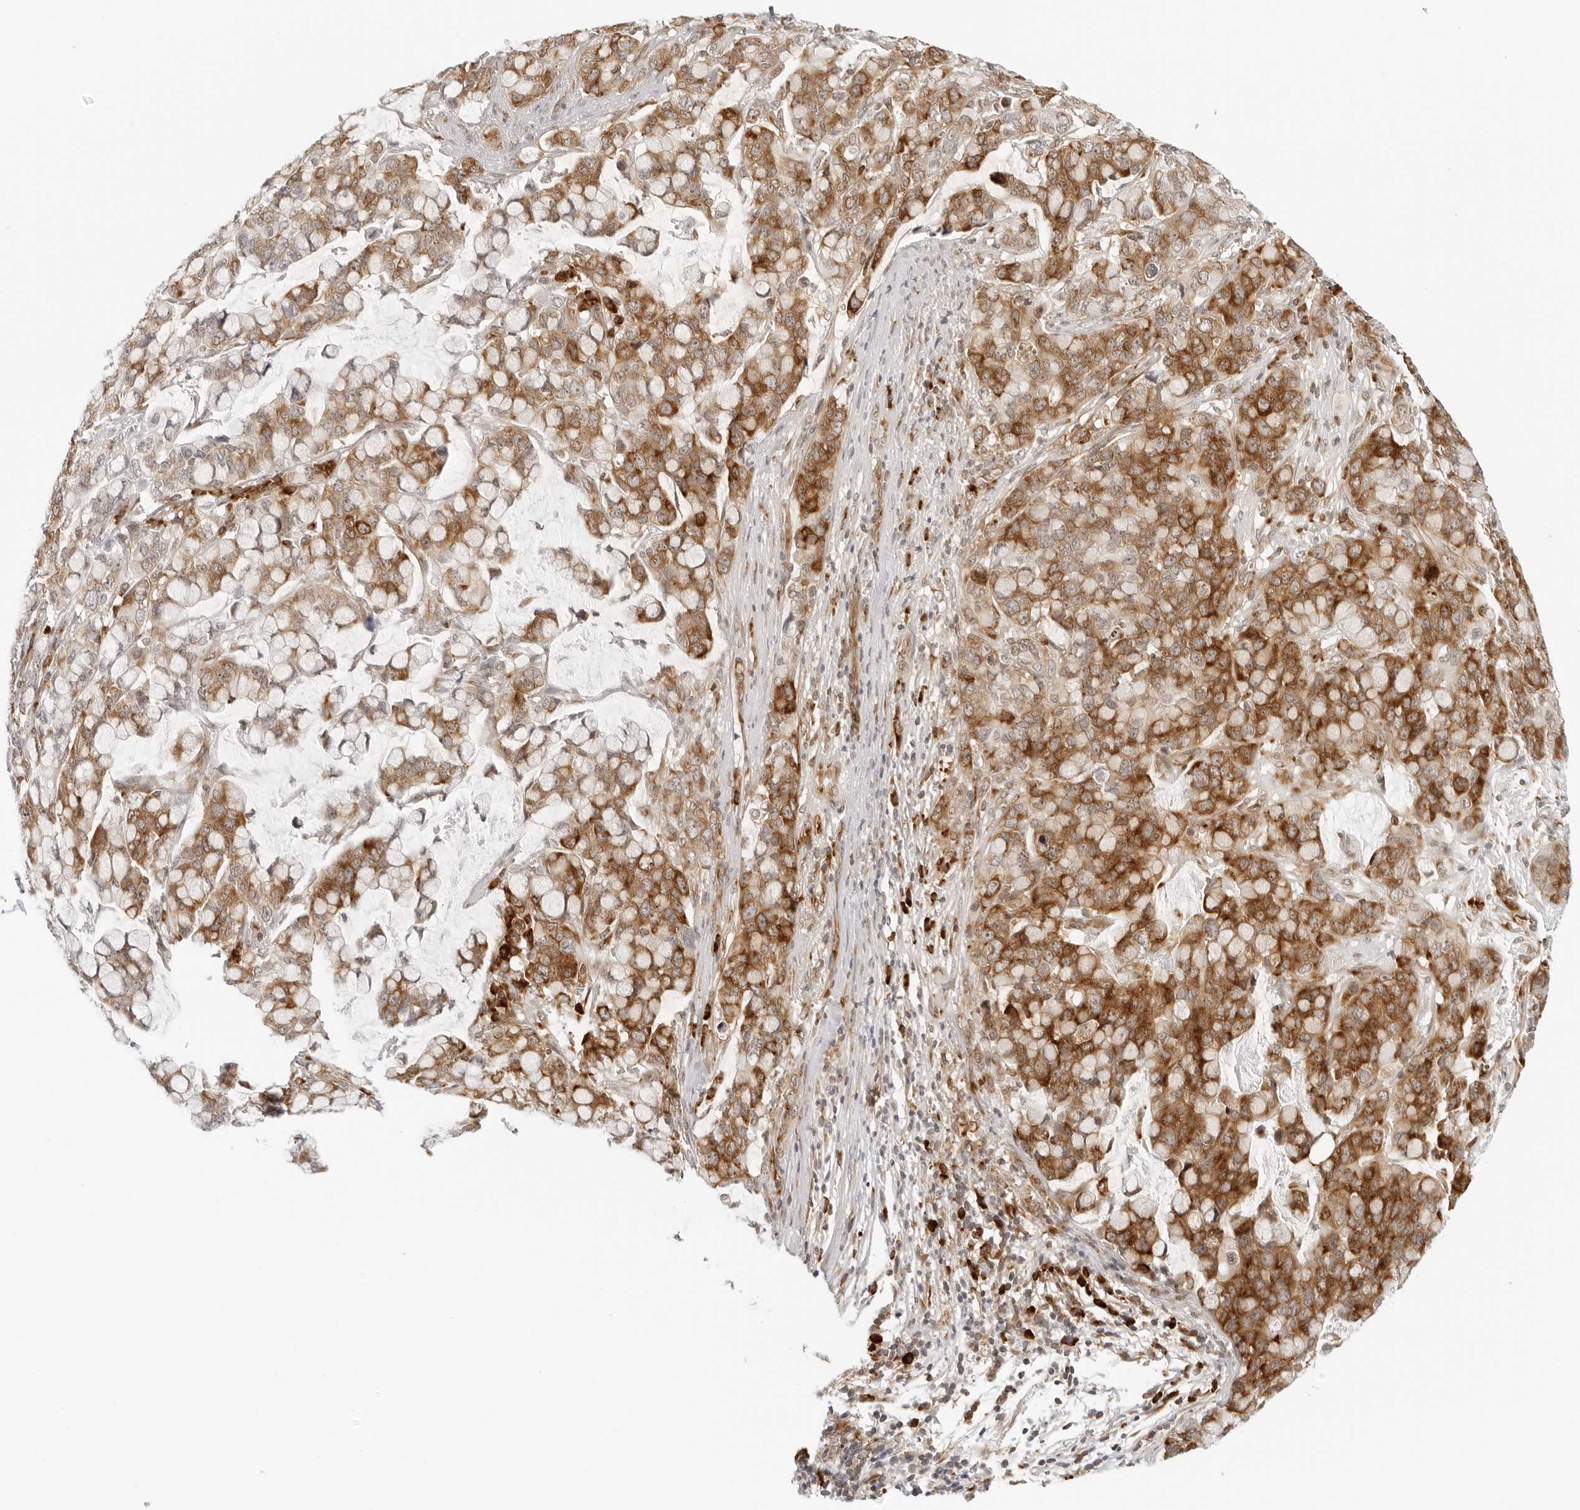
{"staining": {"intensity": "moderate", "quantity": ">75%", "location": "cytoplasmic/membranous"}, "tissue": "stomach cancer", "cell_type": "Tumor cells", "image_type": "cancer", "snomed": [{"axis": "morphology", "description": "Adenocarcinoma, NOS"}, {"axis": "topography", "description": "Stomach, lower"}], "caption": "Human adenocarcinoma (stomach) stained for a protein (brown) shows moderate cytoplasmic/membranous positive positivity in approximately >75% of tumor cells.", "gene": "EIF4G1", "patient": {"sex": "male", "age": 84}}